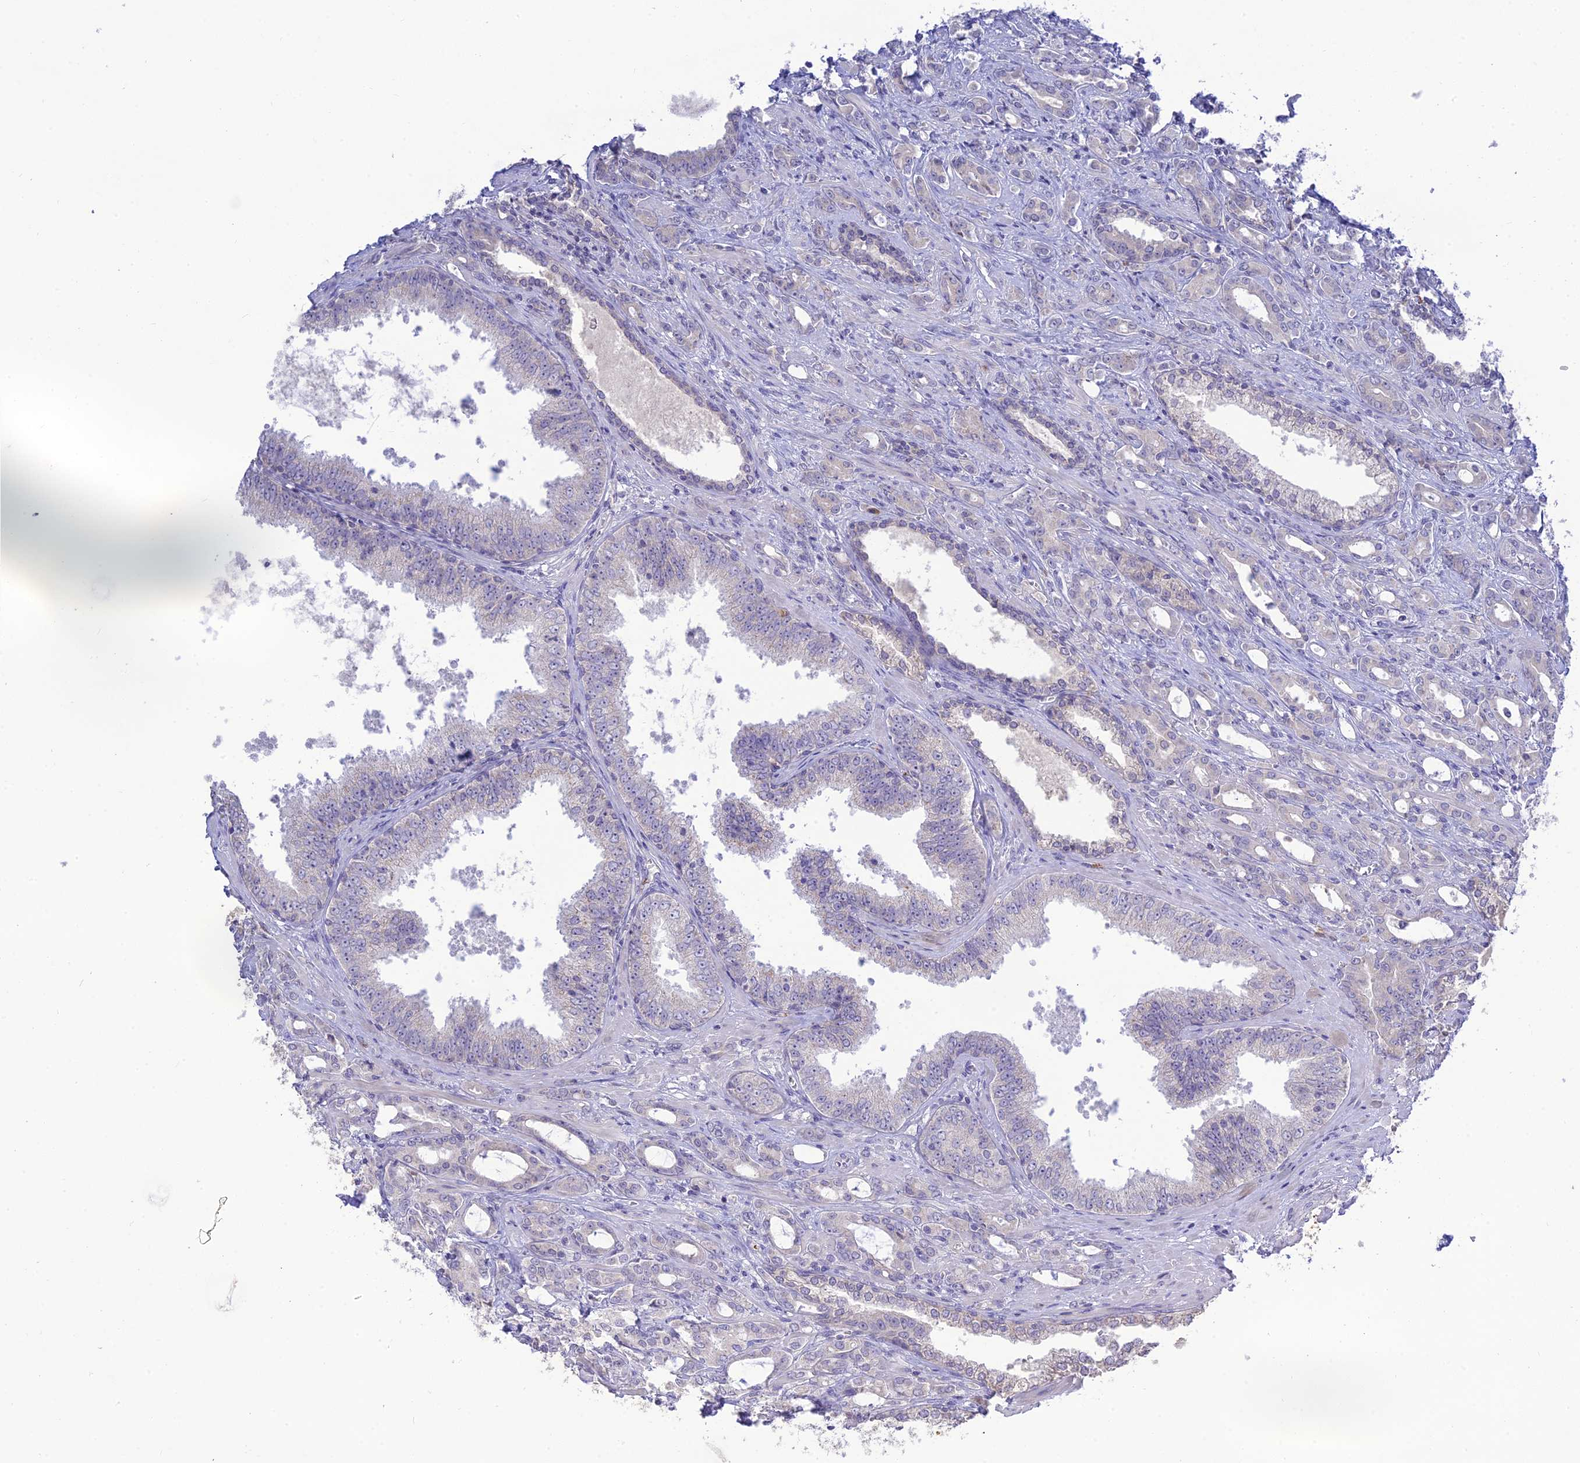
{"staining": {"intensity": "negative", "quantity": "none", "location": "none"}, "tissue": "prostate cancer", "cell_type": "Tumor cells", "image_type": "cancer", "snomed": [{"axis": "morphology", "description": "Adenocarcinoma, High grade"}, {"axis": "topography", "description": "Prostate"}], "caption": "Prostate cancer stained for a protein using immunohistochemistry (IHC) shows no positivity tumor cells.", "gene": "TMEM40", "patient": {"sex": "male", "age": 72}}